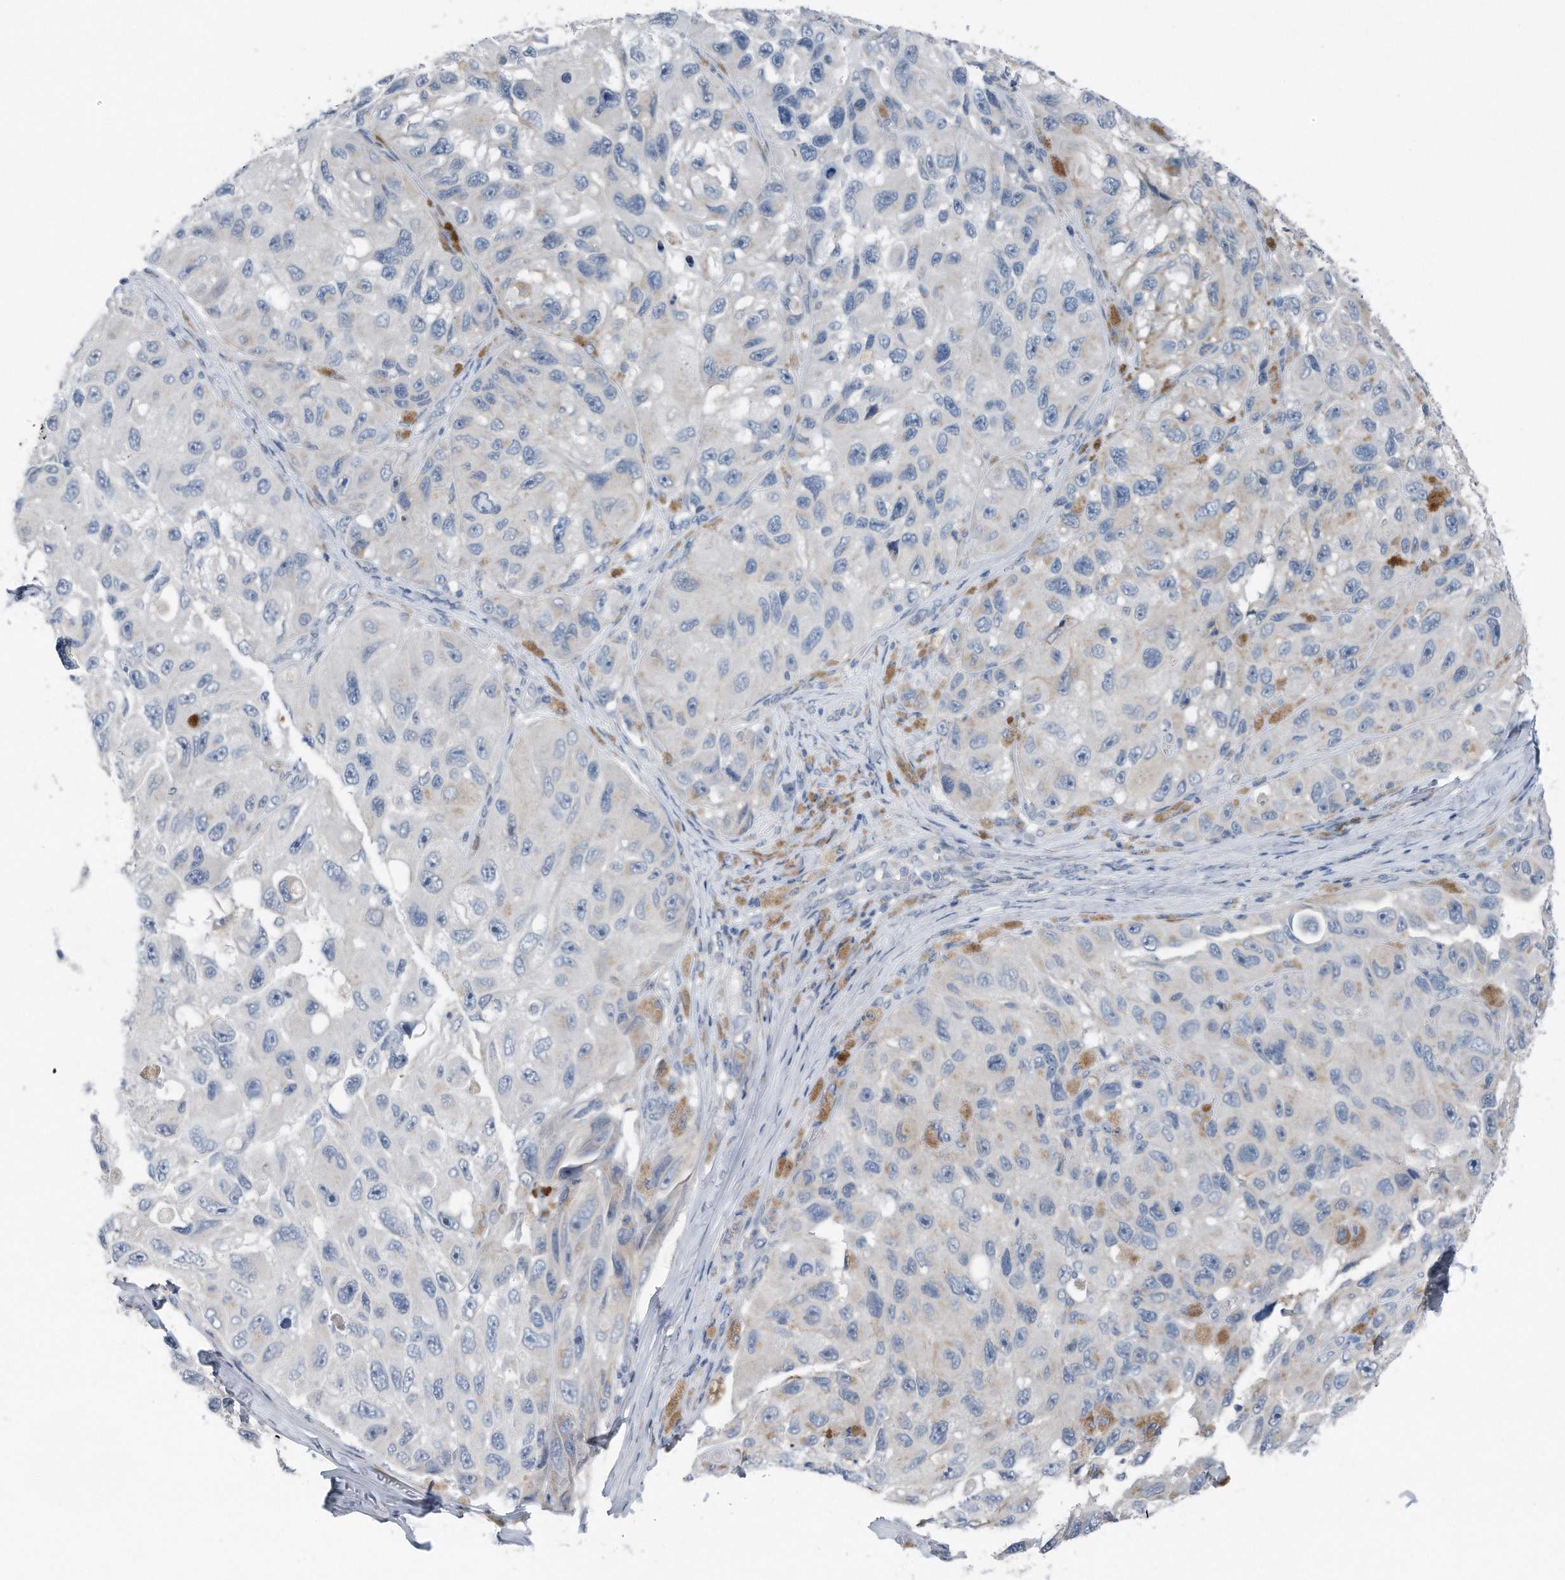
{"staining": {"intensity": "negative", "quantity": "none", "location": "none"}, "tissue": "melanoma", "cell_type": "Tumor cells", "image_type": "cancer", "snomed": [{"axis": "morphology", "description": "Malignant melanoma, NOS"}, {"axis": "topography", "description": "Skin"}], "caption": "Photomicrograph shows no protein staining in tumor cells of melanoma tissue.", "gene": "YRDC", "patient": {"sex": "female", "age": 73}}